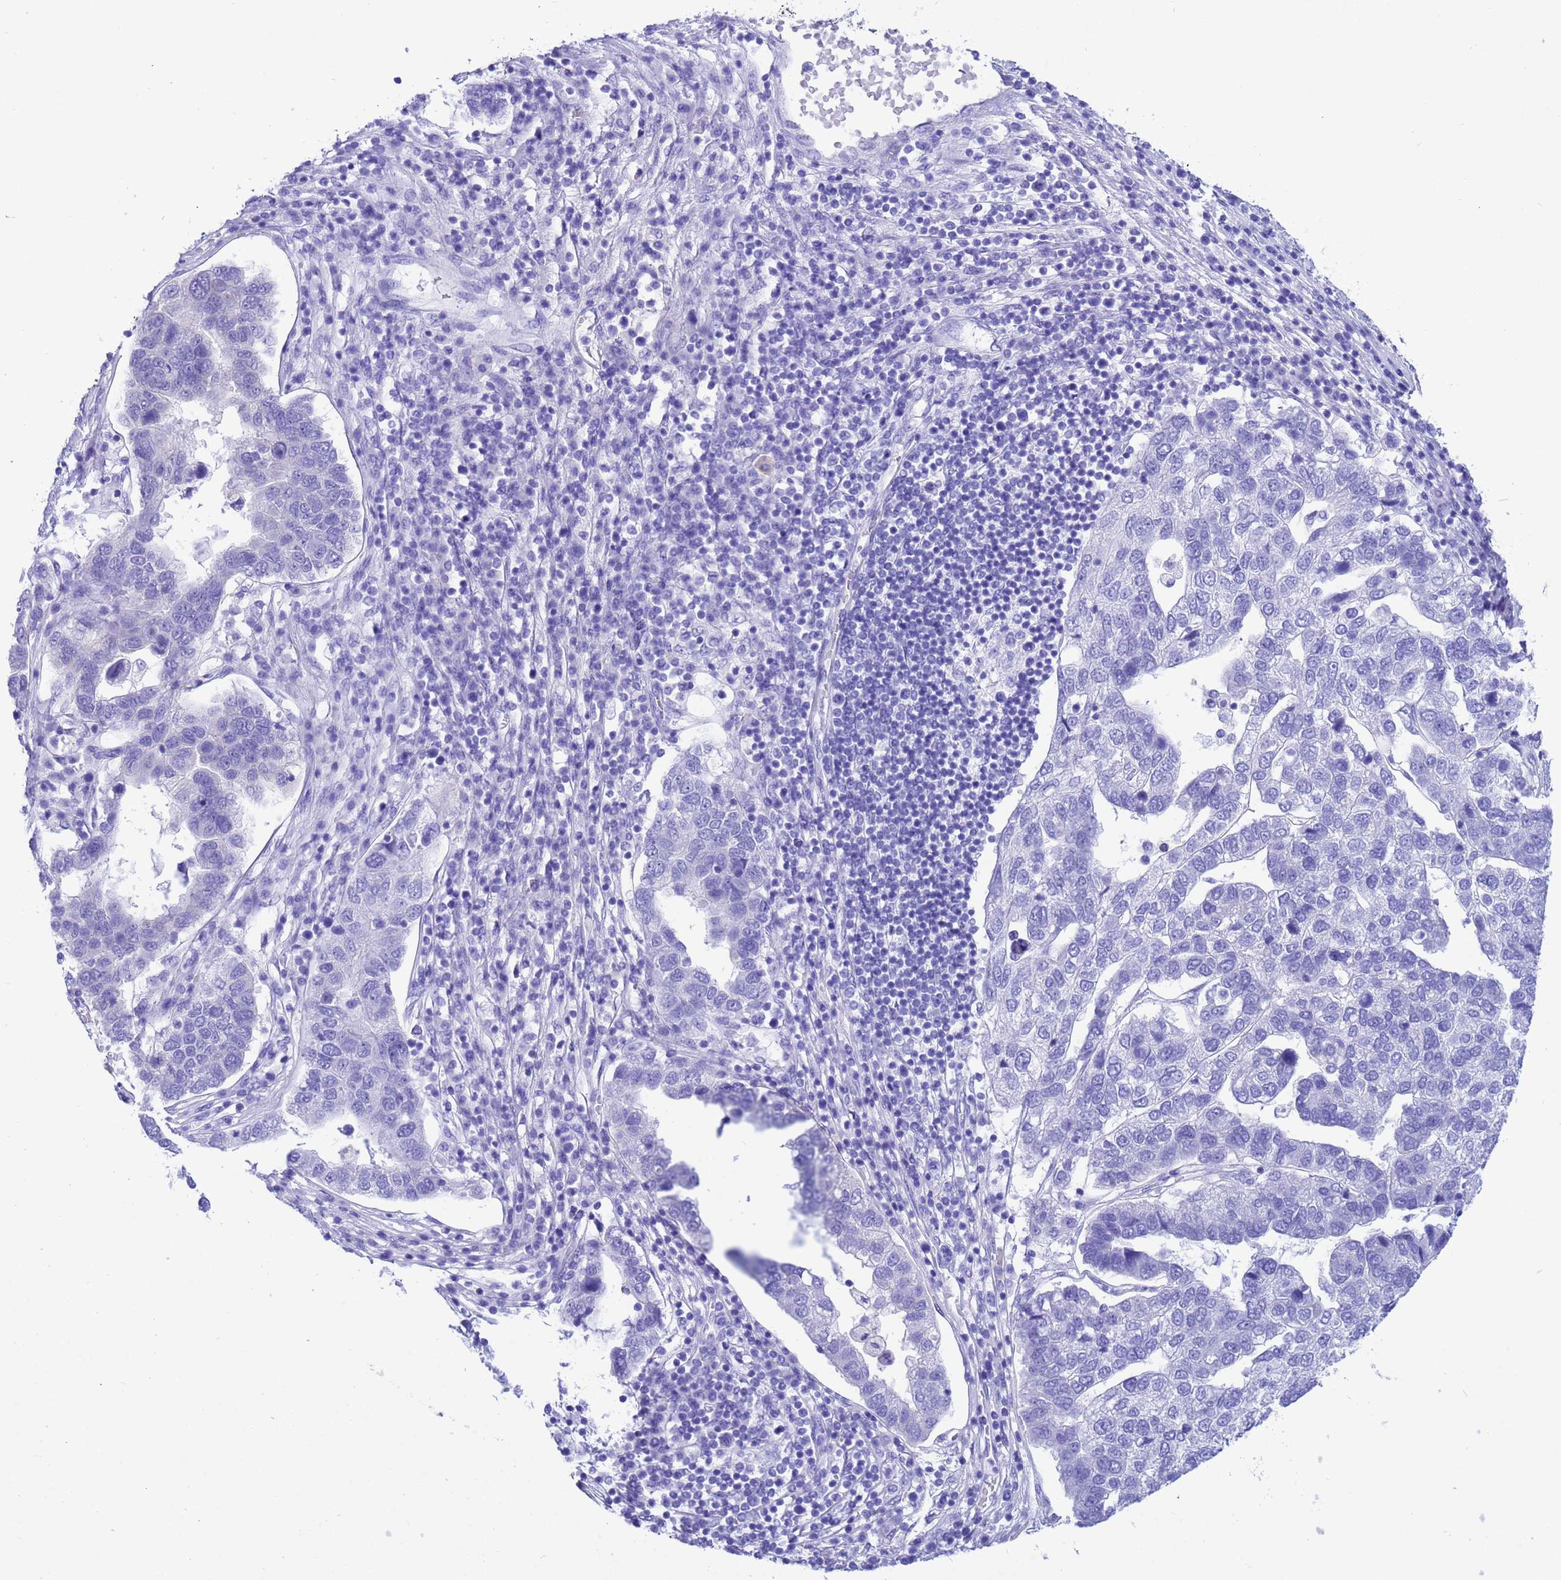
{"staining": {"intensity": "negative", "quantity": "none", "location": "none"}, "tissue": "pancreatic cancer", "cell_type": "Tumor cells", "image_type": "cancer", "snomed": [{"axis": "morphology", "description": "Adenocarcinoma, NOS"}, {"axis": "topography", "description": "Pancreas"}], "caption": "A micrograph of pancreatic cancer (adenocarcinoma) stained for a protein reveals no brown staining in tumor cells.", "gene": "AKR1C2", "patient": {"sex": "female", "age": 61}}